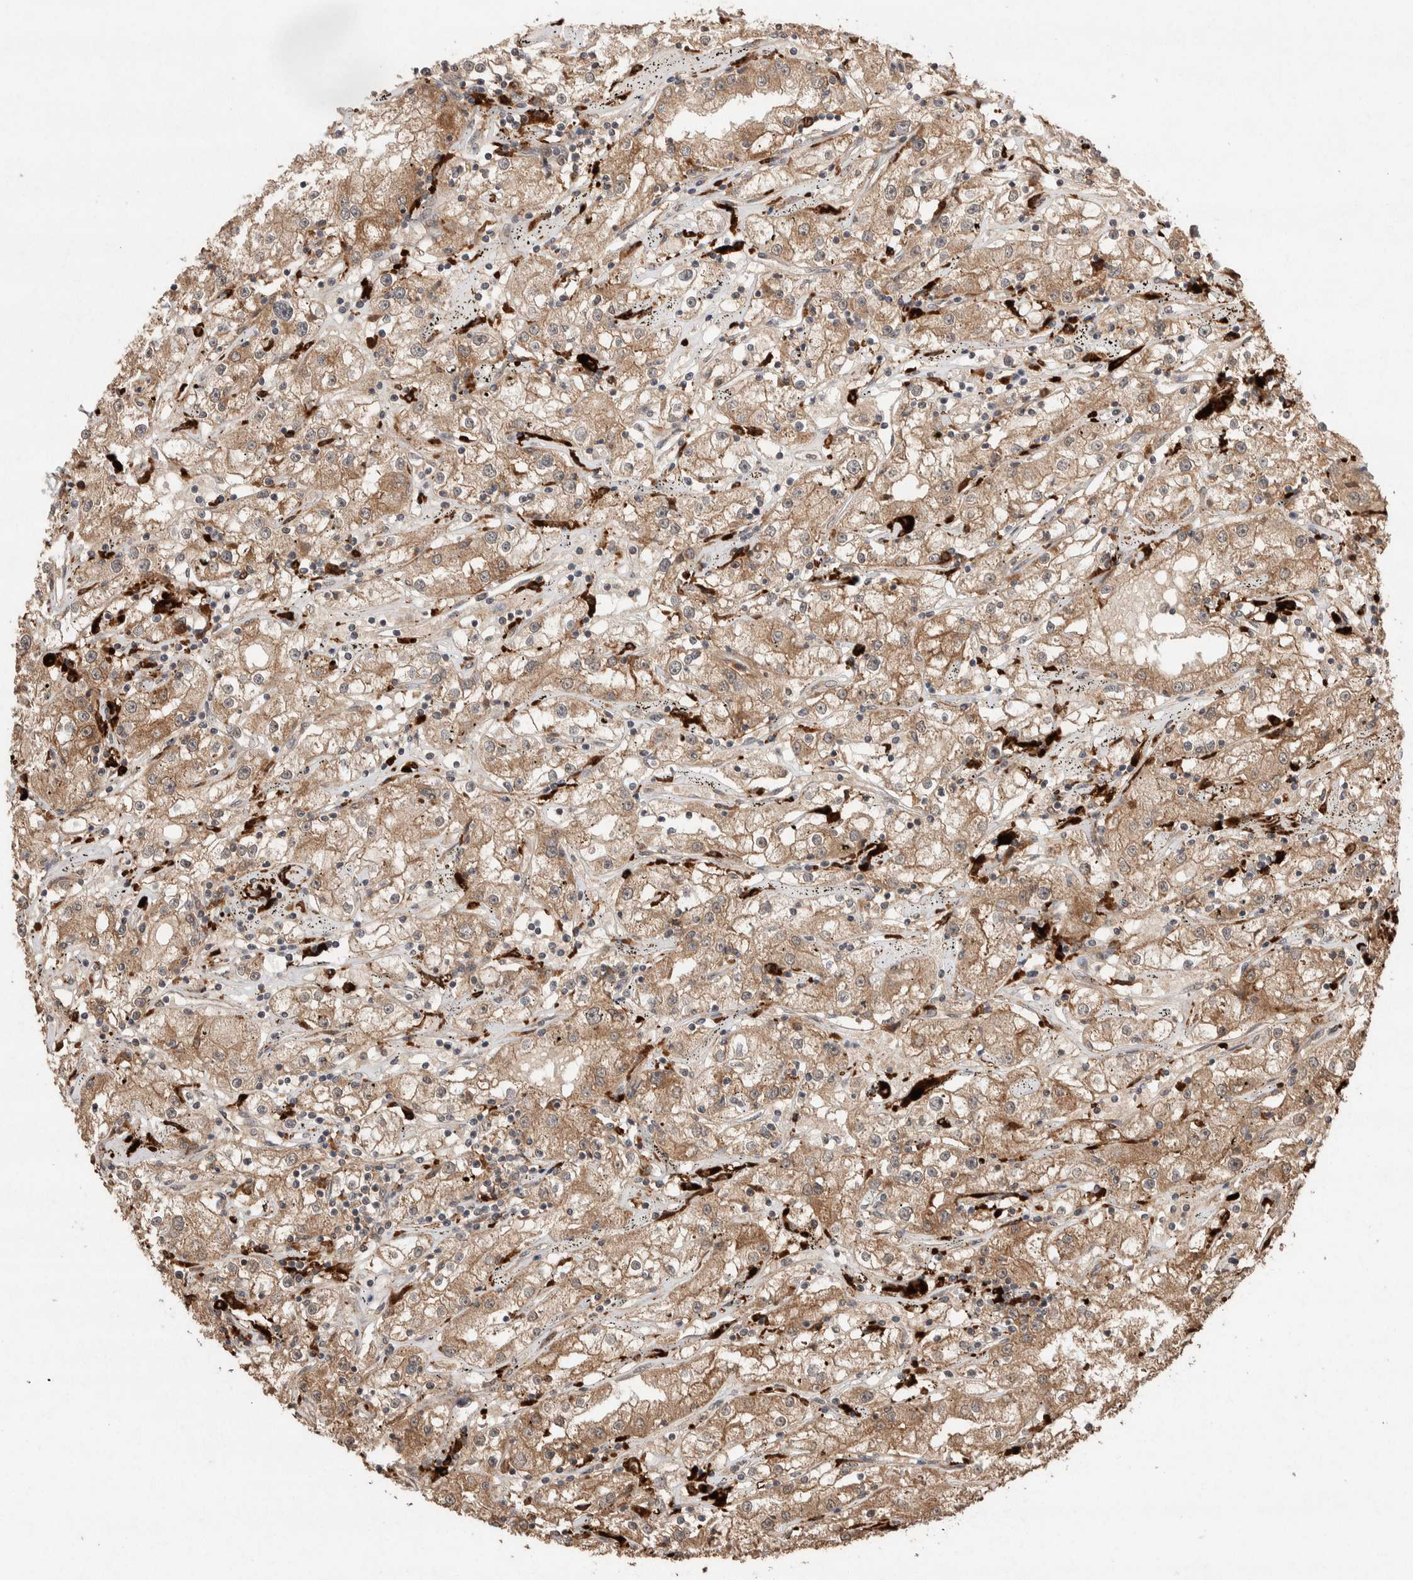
{"staining": {"intensity": "moderate", "quantity": ">75%", "location": "cytoplasmic/membranous"}, "tissue": "renal cancer", "cell_type": "Tumor cells", "image_type": "cancer", "snomed": [{"axis": "morphology", "description": "Adenocarcinoma, NOS"}, {"axis": "topography", "description": "Kidney"}], "caption": "Adenocarcinoma (renal) was stained to show a protein in brown. There is medium levels of moderate cytoplasmic/membranous staining in about >75% of tumor cells. (brown staining indicates protein expression, while blue staining denotes nuclei).", "gene": "KCNJ5", "patient": {"sex": "male", "age": 56}}